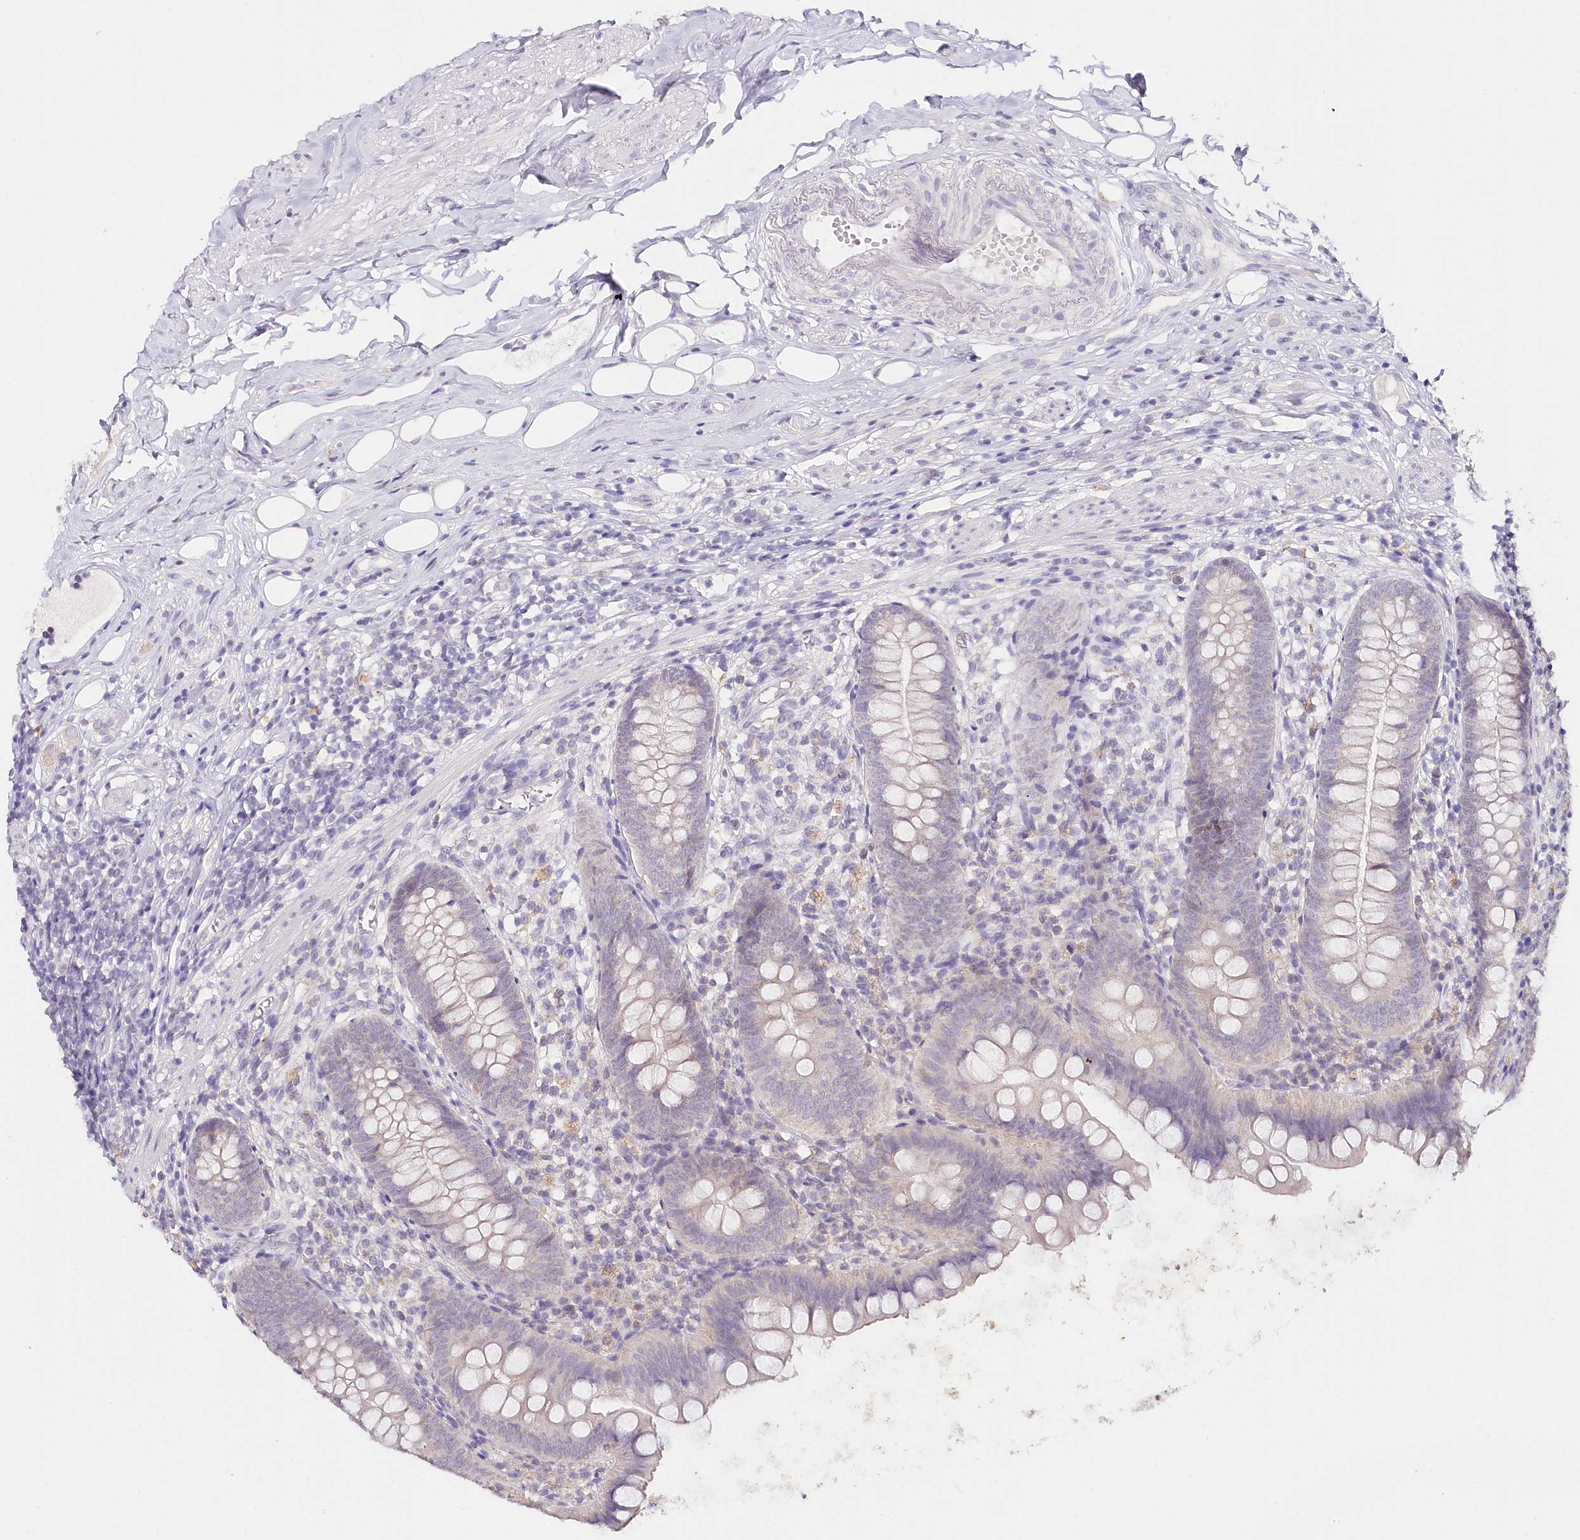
{"staining": {"intensity": "negative", "quantity": "none", "location": "none"}, "tissue": "appendix", "cell_type": "Glandular cells", "image_type": "normal", "snomed": [{"axis": "morphology", "description": "Normal tissue, NOS"}, {"axis": "topography", "description": "Appendix"}], "caption": "Unremarkable appendix was stained to show a protein in brown. There is no significant expression in glandular cells. (DAB immunohistochemistry visualized using brightfield microscopy, high magnification).", "gene": "TP53", "patient": {"sex": "female", "age": 62}}